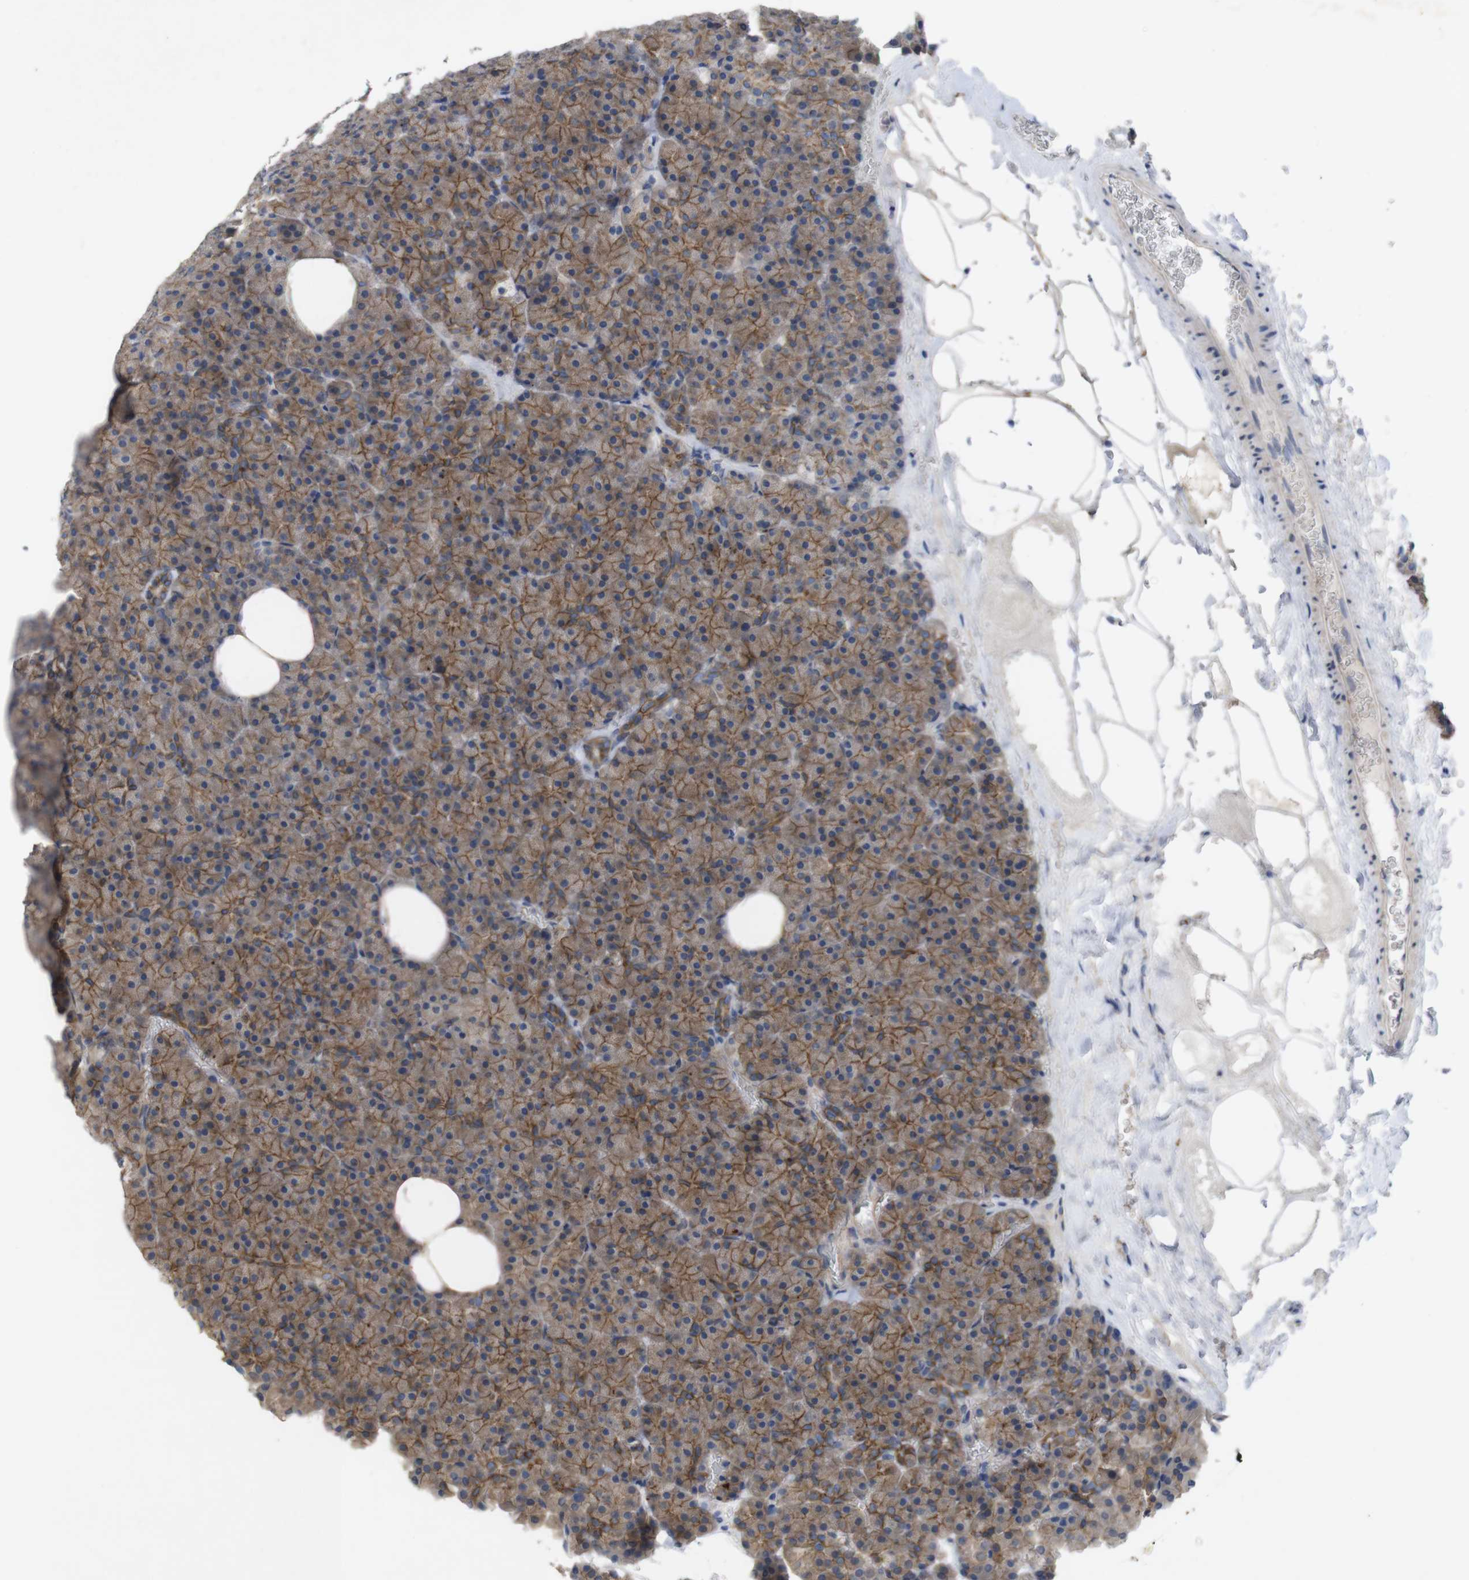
{"staining": {"intensity": "moderate", "quantity": ">75%", "location": "cytoplasmic/membranous"}, "tissue": "pancreas", "cell_type": "Exocrine glandular cells", "image_type": "normal", "snomed": [{"axis": "morphology", "description": "Normal tissue, NOS"}, {"axis": "topography", "description": "Pancreas"}], "caption": "Pancreas stained with DAB (3,3'-diaminobenzidine) immunohistochemistry (IHC) reveals medium levels of moderate cytoplasmic/membranous expression in approximately >75% of exocrine glandular cells.", "gene": "KIDINS220", "patient": {"sex": "female", "age": 35}}